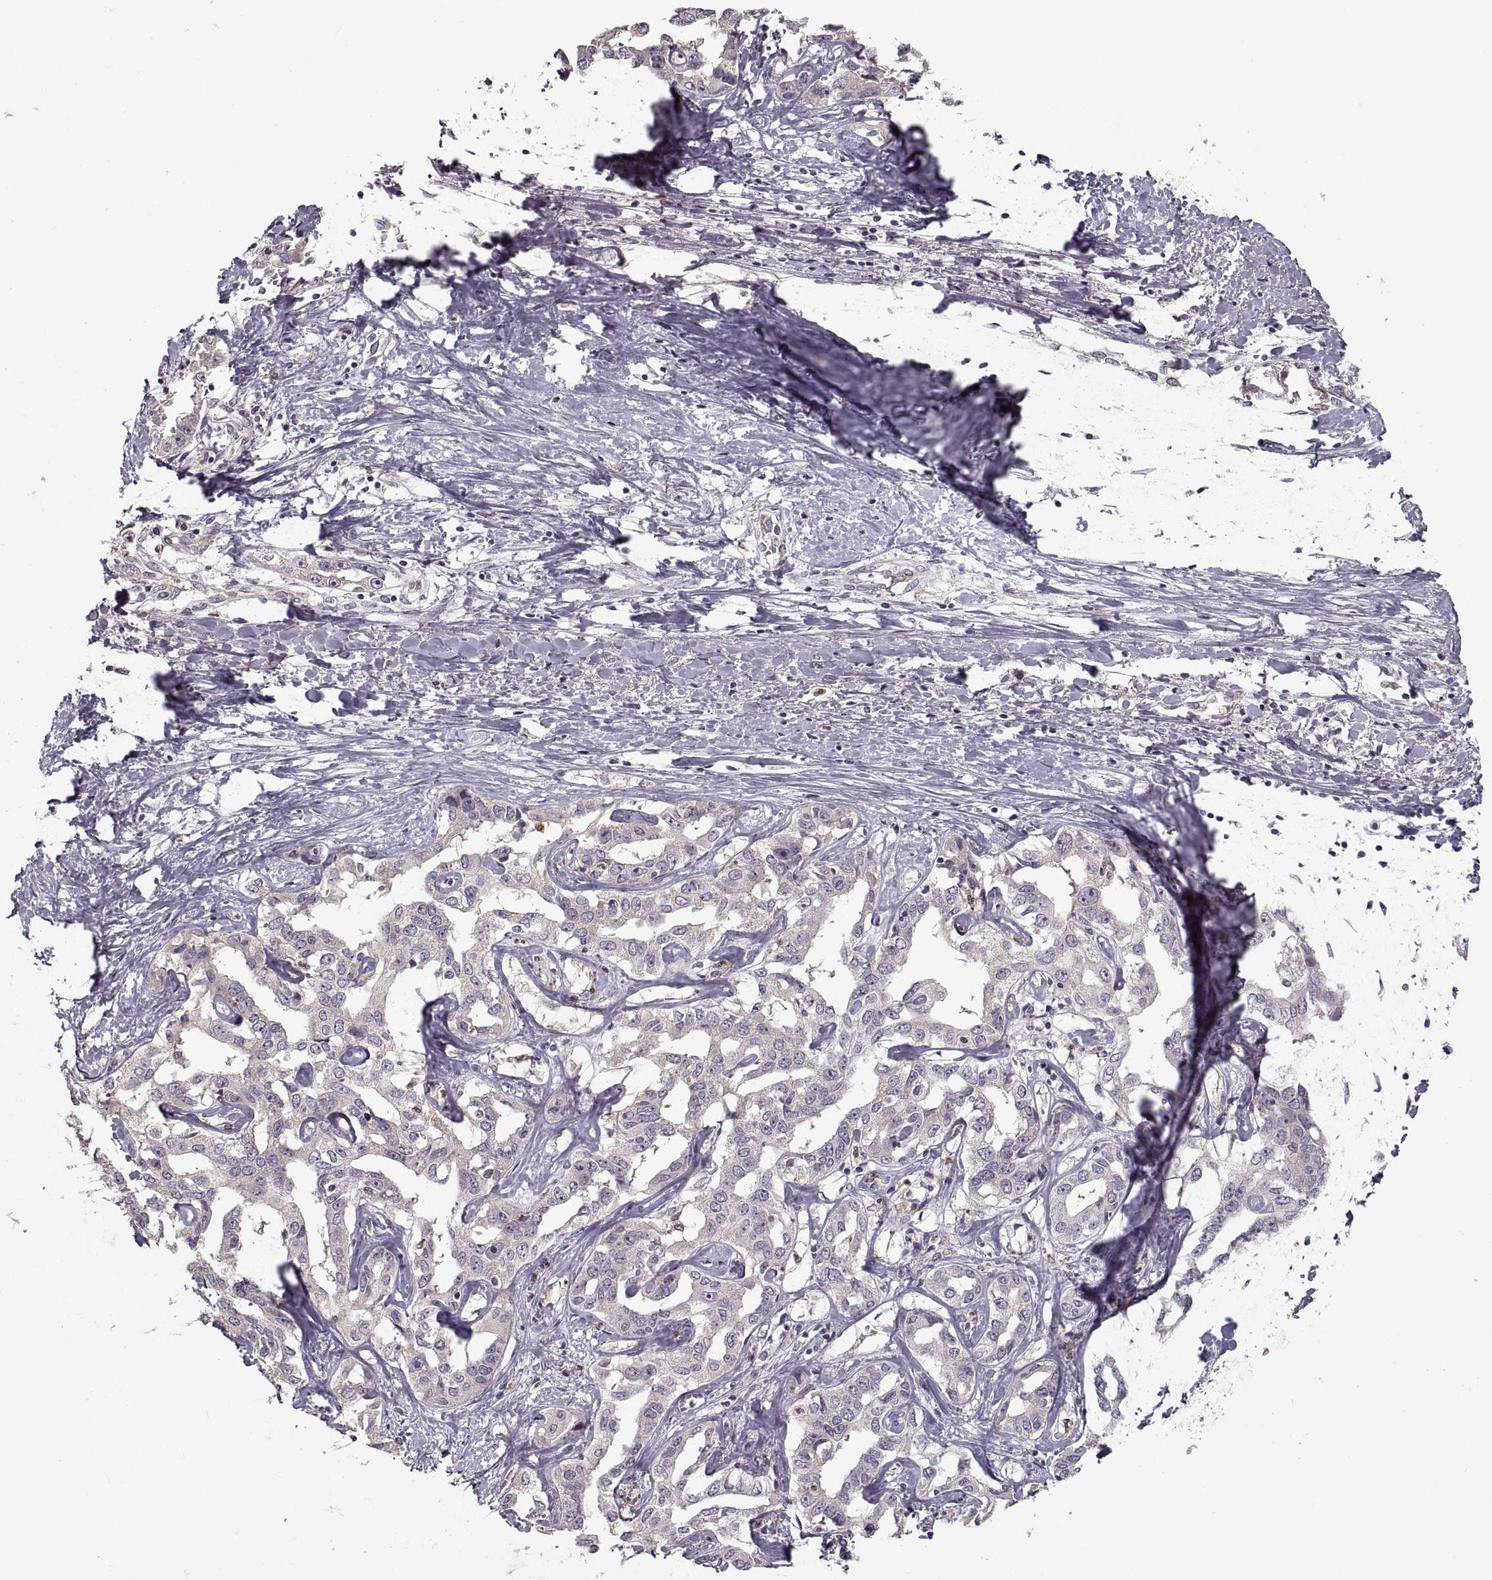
{"staining": {"intensity": "negative", "quantity": "none", "location": "none"}, "tissue": "liver cancer", "cell_type": "Tumor cells", "image_type": "cancer", "snomed": [{"axis": "morphology", "description": "Cholangiocarcinoma"}, {"axis": "topography", "description": "Liver"}], "caption": "Image shows no significant protein staining in tumor cells of cholangiocarcinoma (liver). (Immunohistochemistry, brightfield microscopy, high magnification).", "gene": "PIERCE1", "patient": {"sex": "male", "age": 59}}